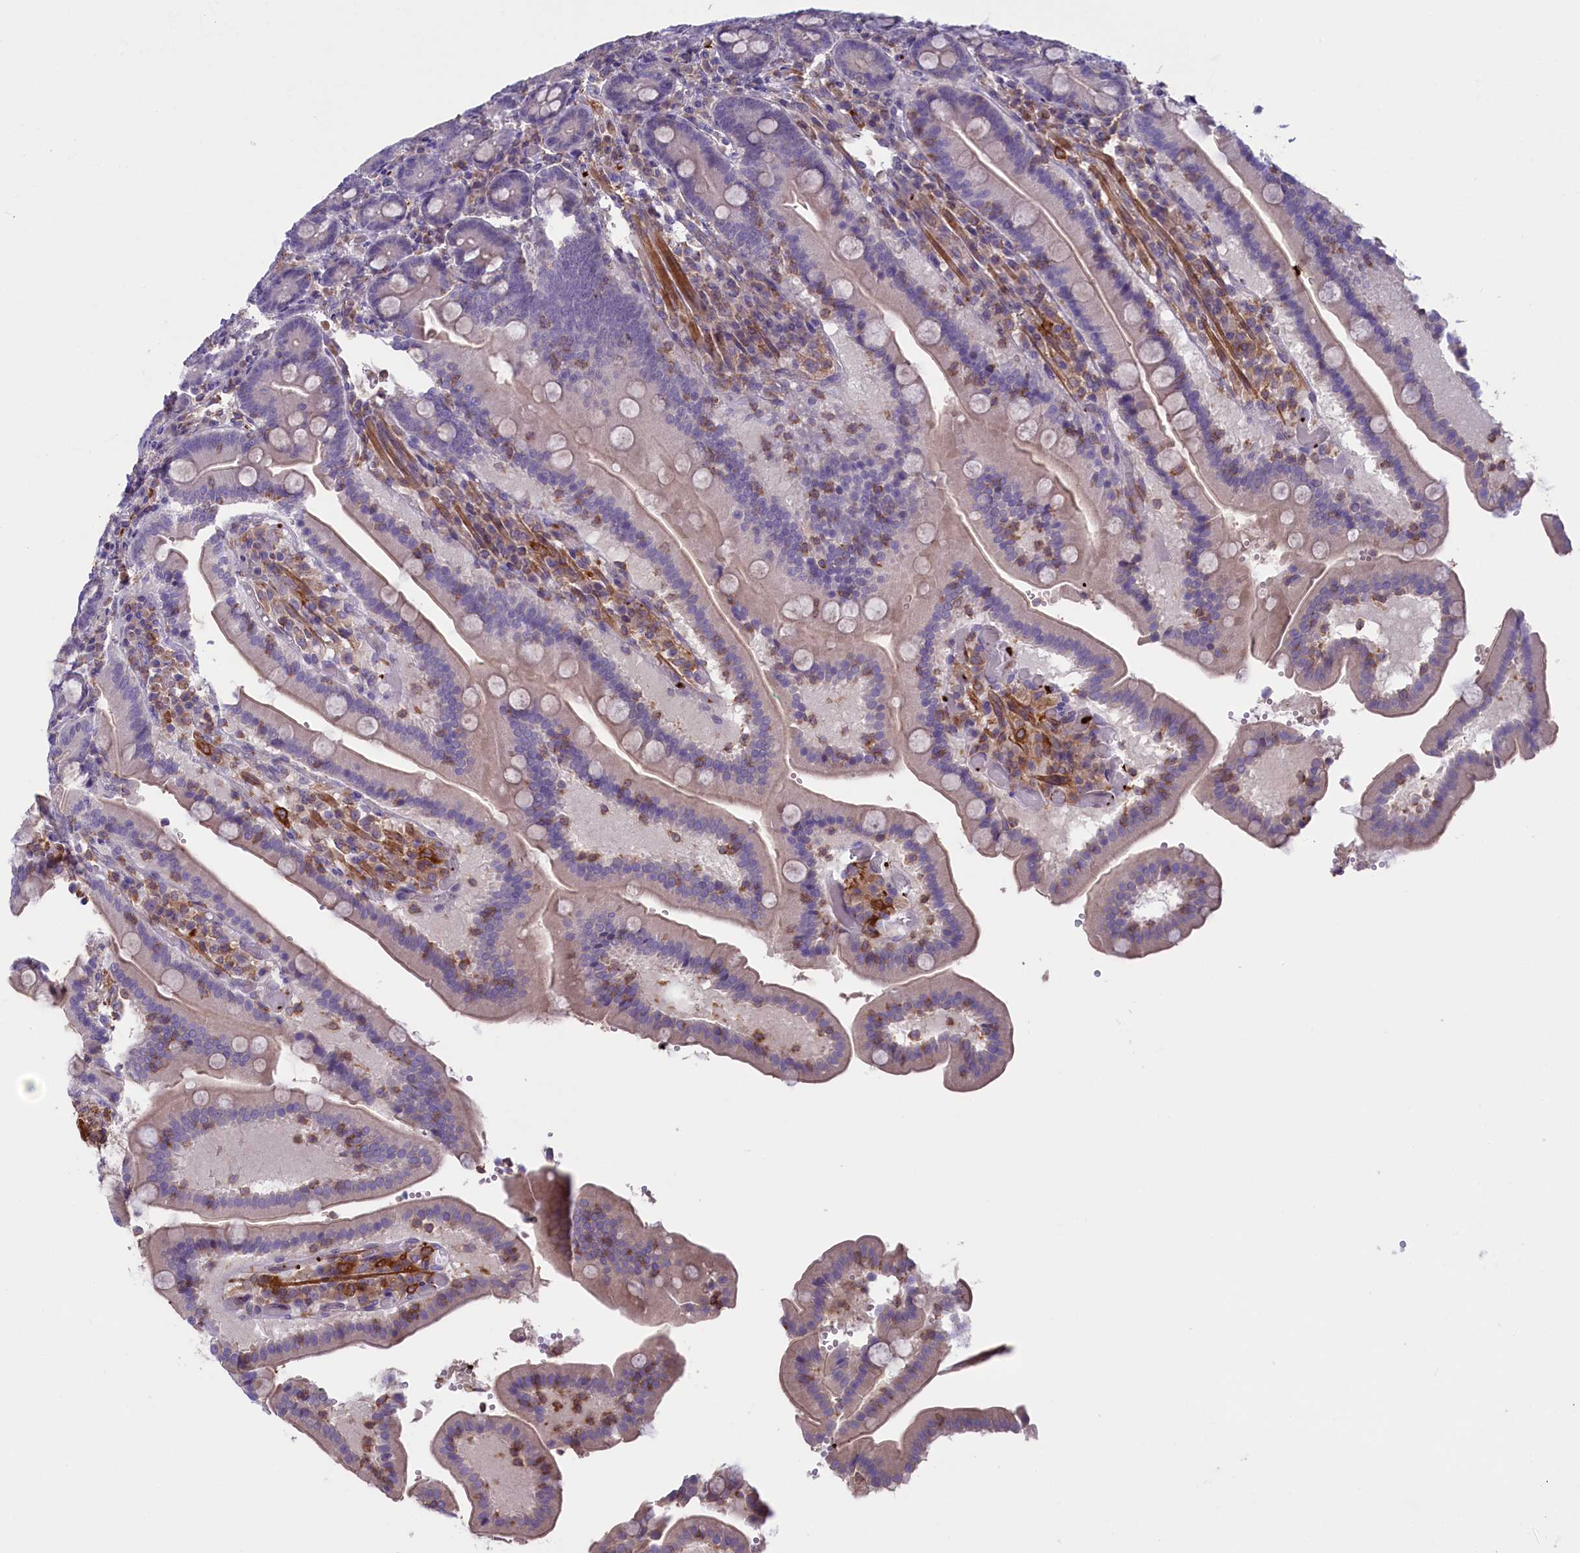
{"staining": {"intensity": "negative", "quantity": "none", "location": "none"}, "tissue": "duodenum", "cell_type": "Glandular cells", "image_type": "normal", "snomed": [{"axis": "morphology", "description": "Normal tissue, NOS"}, {"axis": "topography", "description": "Duodenum"}], "caption": "The micrograph reveals no staining of glandular cells in benign duodenum.", "gene": "HEATR3", "patient": {"sex": "female", "age": 62}}